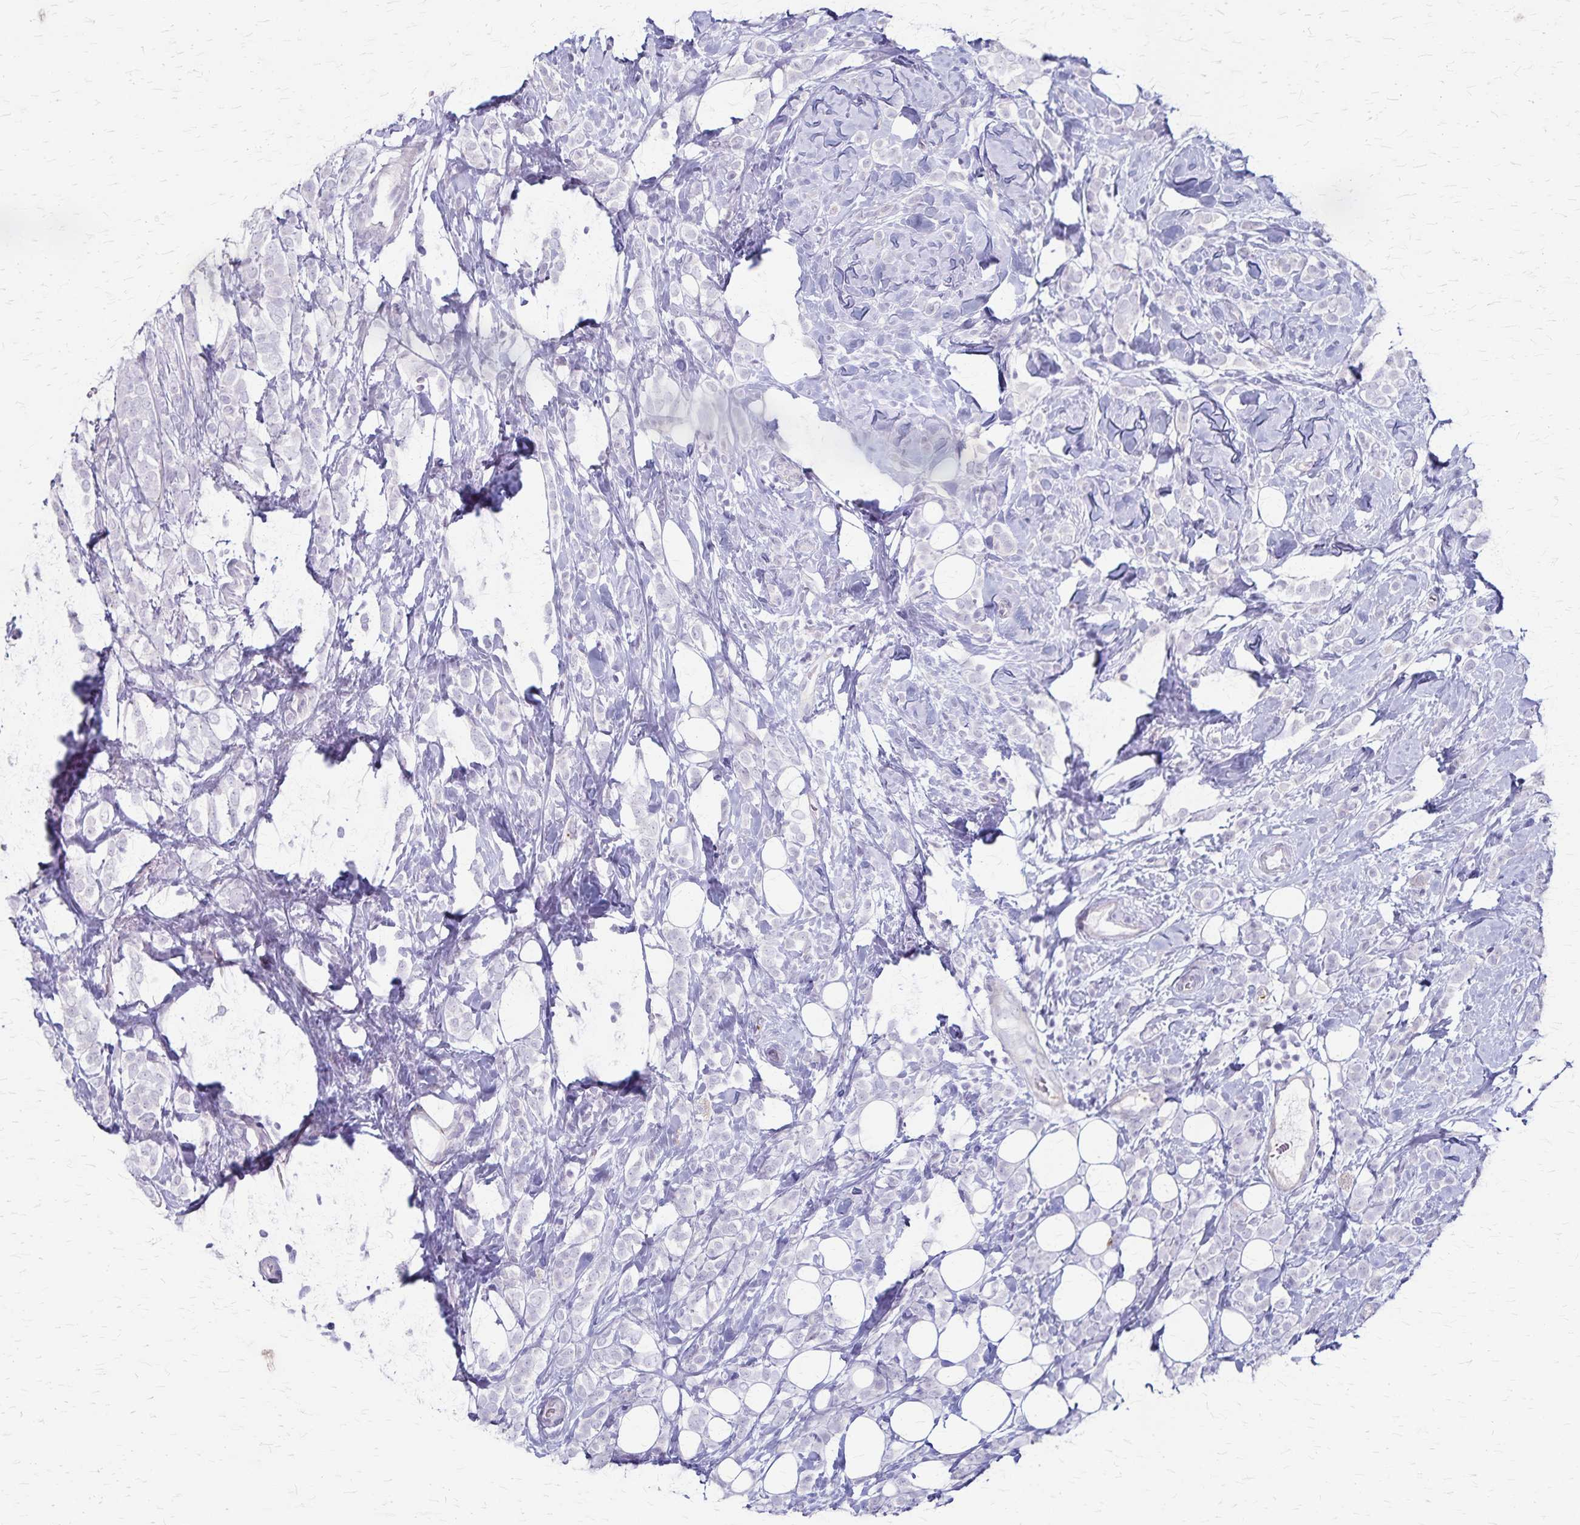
{"staining": {"intensity": "negative", "quantity": "none", "location": "none"}, "tissue": "breast cancer", "cell_type": "Tumor cells", "image_type": "cancer", "snomed": [{"axis": "morphology", "description": "Lobular carcinoma"}, {"axis": "topography", "description": "Breast"}], "caption": "An image of human lobular carcinoma (breast) is negative for staining in tumor cells.", "gene": "RASL10B", "patient": {"sex": "female", "age": 49}}